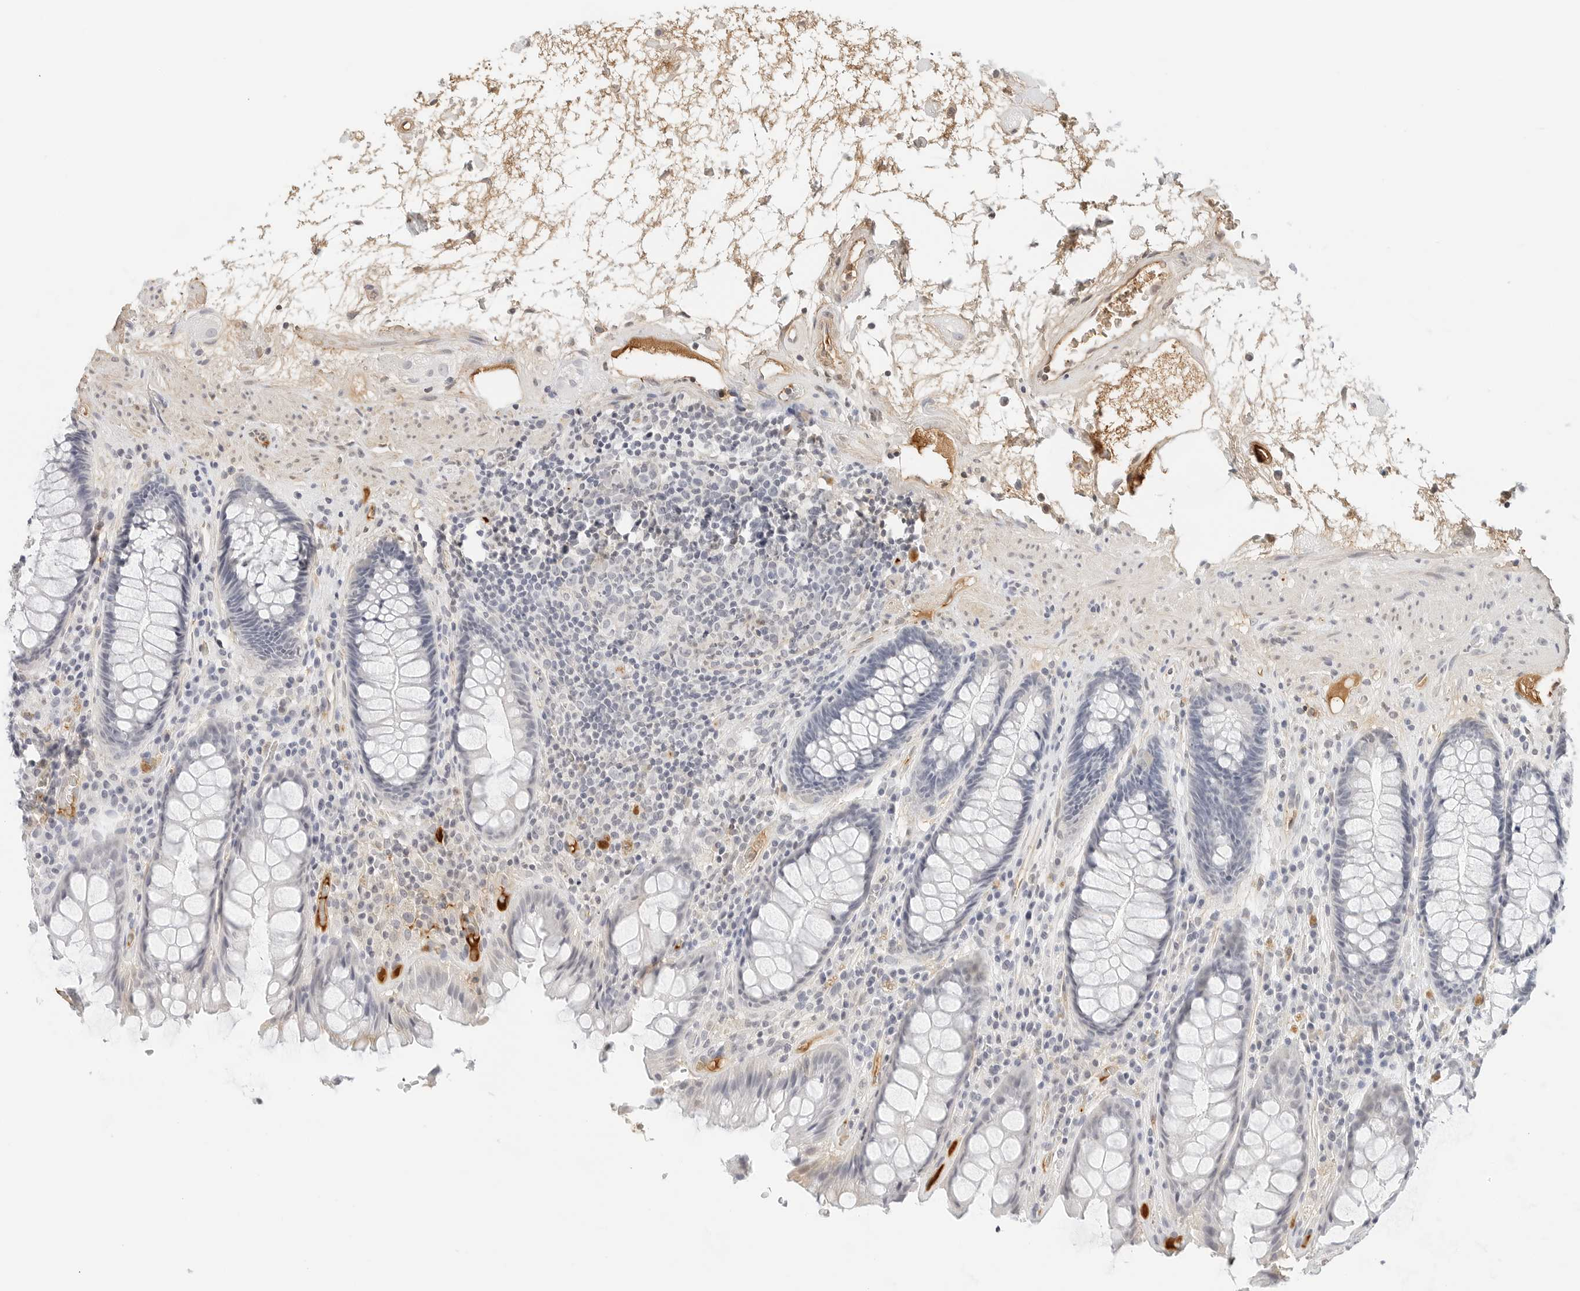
{"staining": {"intensity": "negative", "quantity": "none", "location": "none"}, "tissue": "rectum", "cell_type": "Glandular cells", "image_type": "normal", "snomed": [{"axis": "morphology", "description": "Normal tissue, NOS"}, {"axis": "topography", "description": "Rectum"}], "caption": "Image shows no significant protein positivity in glandular cells of benign rectum.", "gene": "PKDCC", "patient": {"sex": "male", "age": 64}}